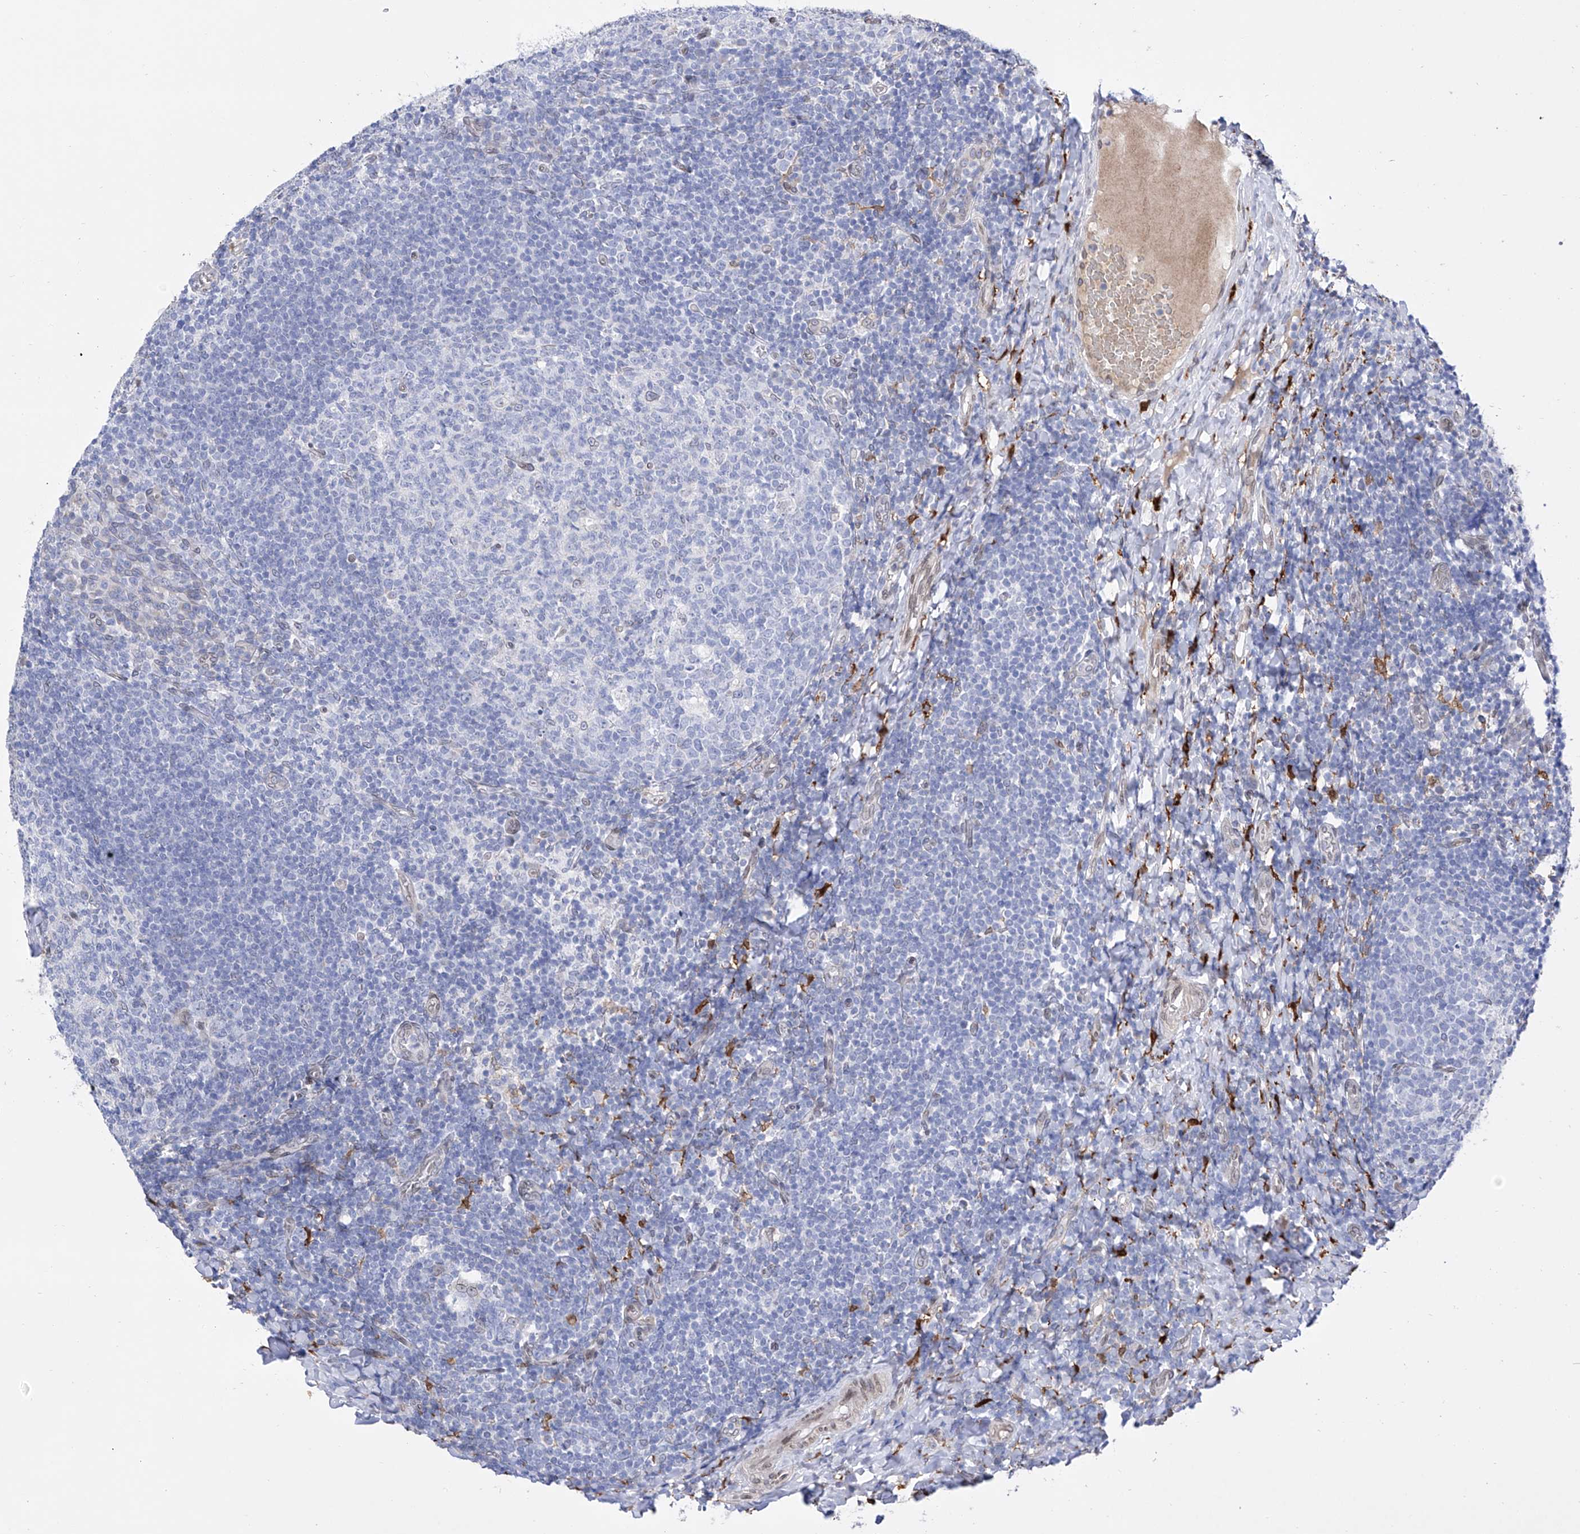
{"staining": {"intensity": "negative", "quantity": "none", "location": "none"}, "tissue": "tonsil", "cell_type": "Germinal center cells", "image_type": "normal", "snomed": [{"axis": "morphology", "description": "Normal tissue, NOS"}, {"axis": "topography", "description": "Tonsil"}], "caption": "High power microscopy image of an immunohistochemistry micrograph of unremarkable tonsil, revealing no significant staining in germinal center cells. (DAB immunohistochemistry (IHC) with hematoxylin counter stain).", "gene": "LCLAT1", "patient": {"sex": "female", "age": 19}}